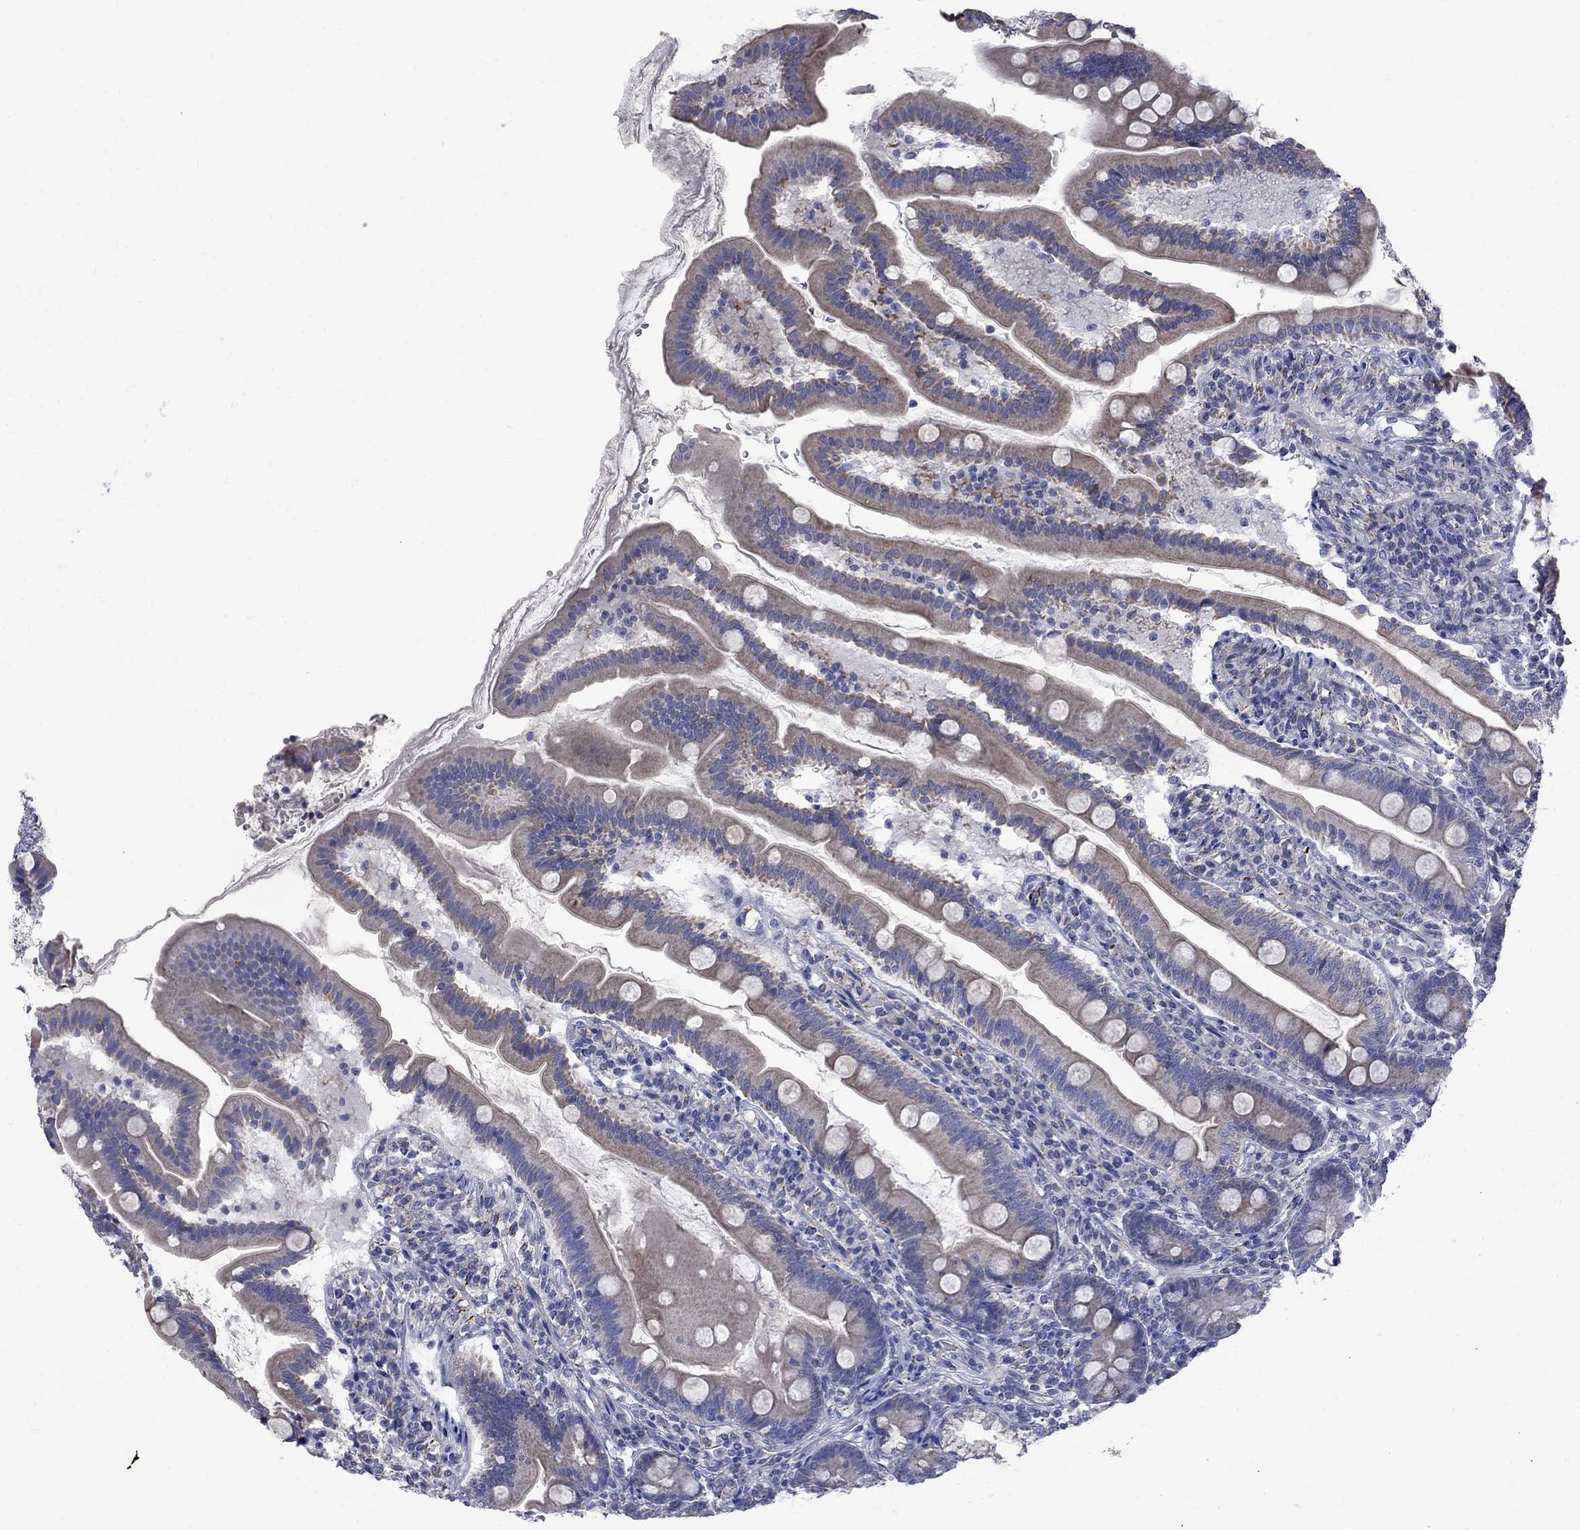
{"staining": {"intensity": "moderate", "quantity": "<25%", "location": "cytoplasmic/membranous"}, "tissue": "duodenum", "cell_type": "Glandular cells", "image_type": "normal", "snomed": [{"axis": "morphology", "description": "Normal tissue, NOS"}, {"axis": "topography", "description": "Duodenum"}], "caption": "Normal duodenum was stained to show a protein in brown. There is low levels of moderate cytoplasmic/membranous expression in about <25% of glandular cells. The staining was performed using DAB, with brown indicating positive protein expression. Nuclei are stained blue with hematoxylin.", "gene": "SESTD1", "patient": {"sex": "female", "age": 67}}